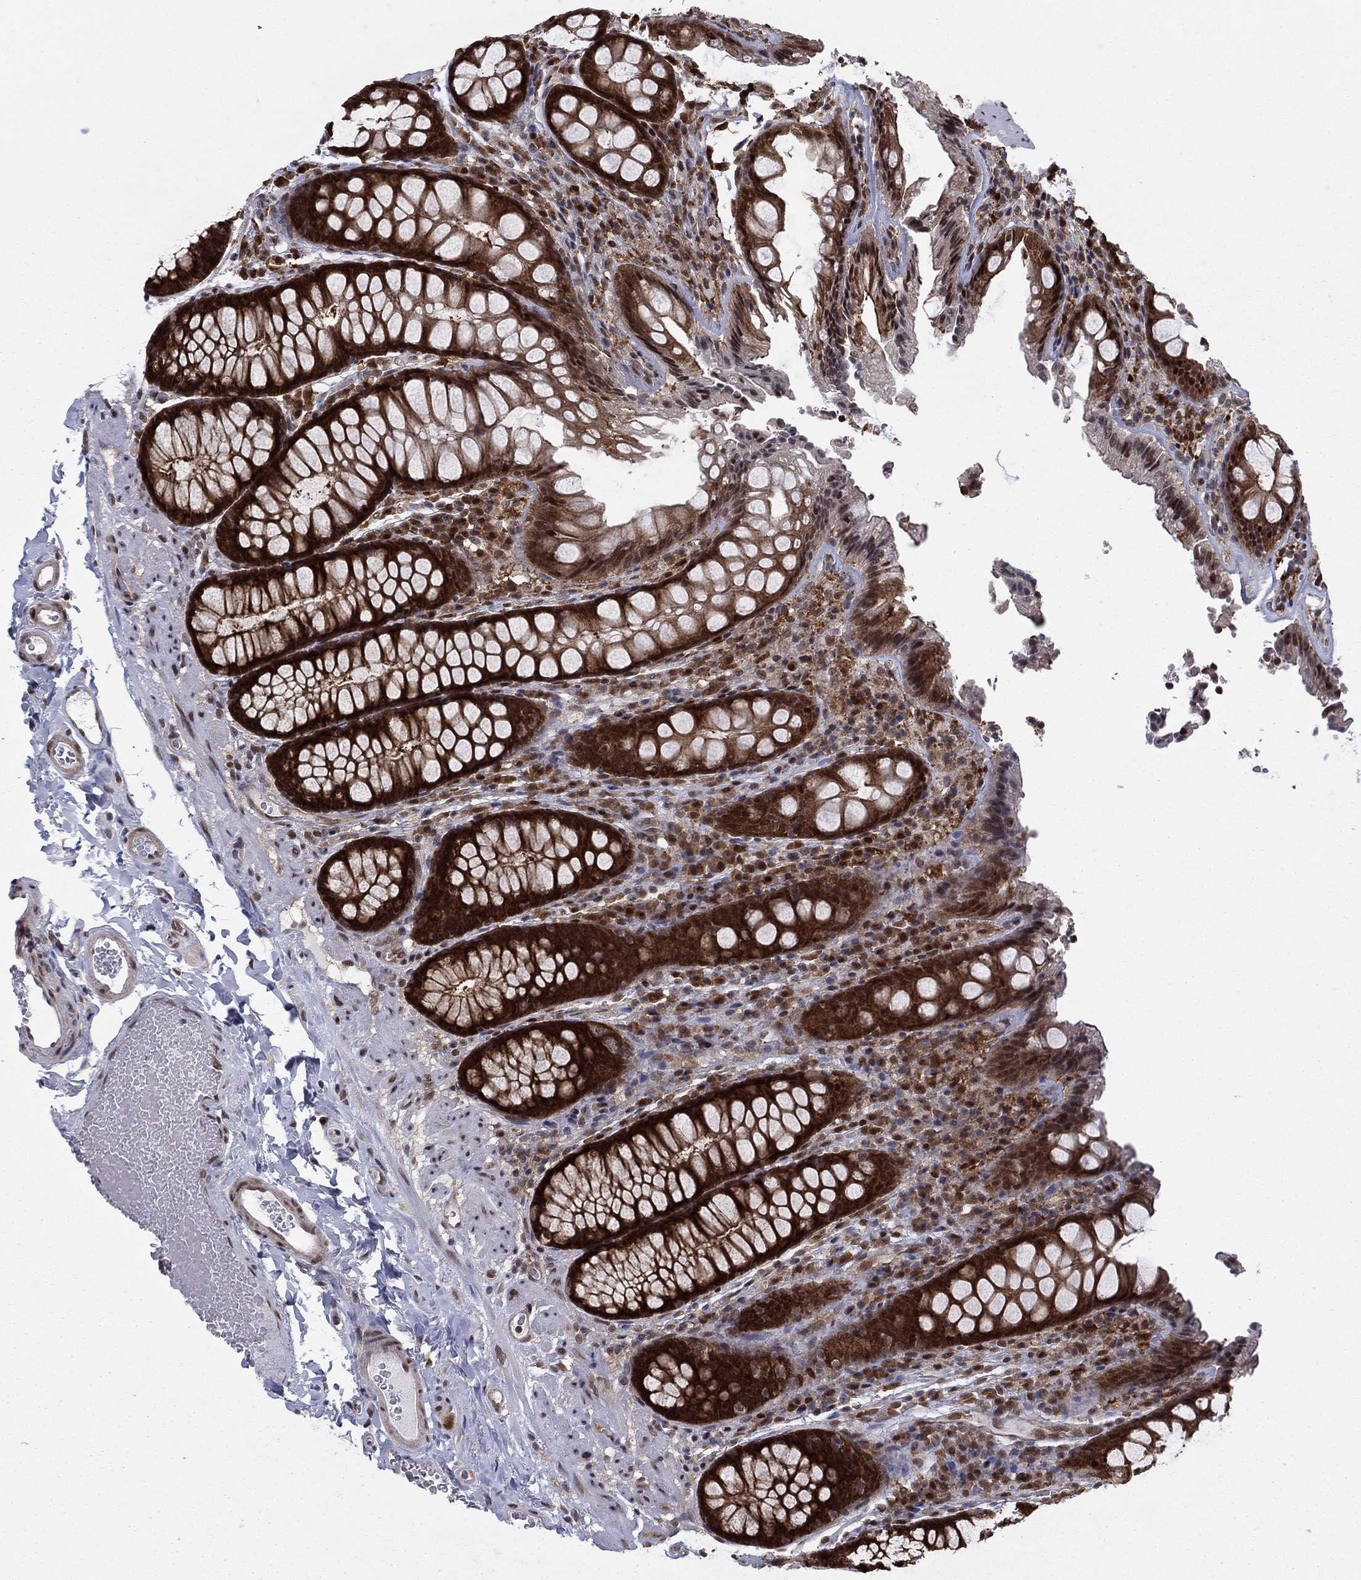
{"staining": {"intensity": "negative", "quantity": "none", "location": "none"}, "tissue": "colon", "cell_type": "Endothelial cells", "image_type": "normal", "snomed": [{"axis": "morphology", "description": "Normal tissue, NOS"}, {"axis": "topography", "description": "Colon"}], "caption": "IHC micrograph of normal colon: colon stained with DAB (3,3'-diaminobenzidine) displays no significant protein positivity in endothelial cells.", "gene": "FKBP4", "patient": {"sex": "female", "age": 86}}